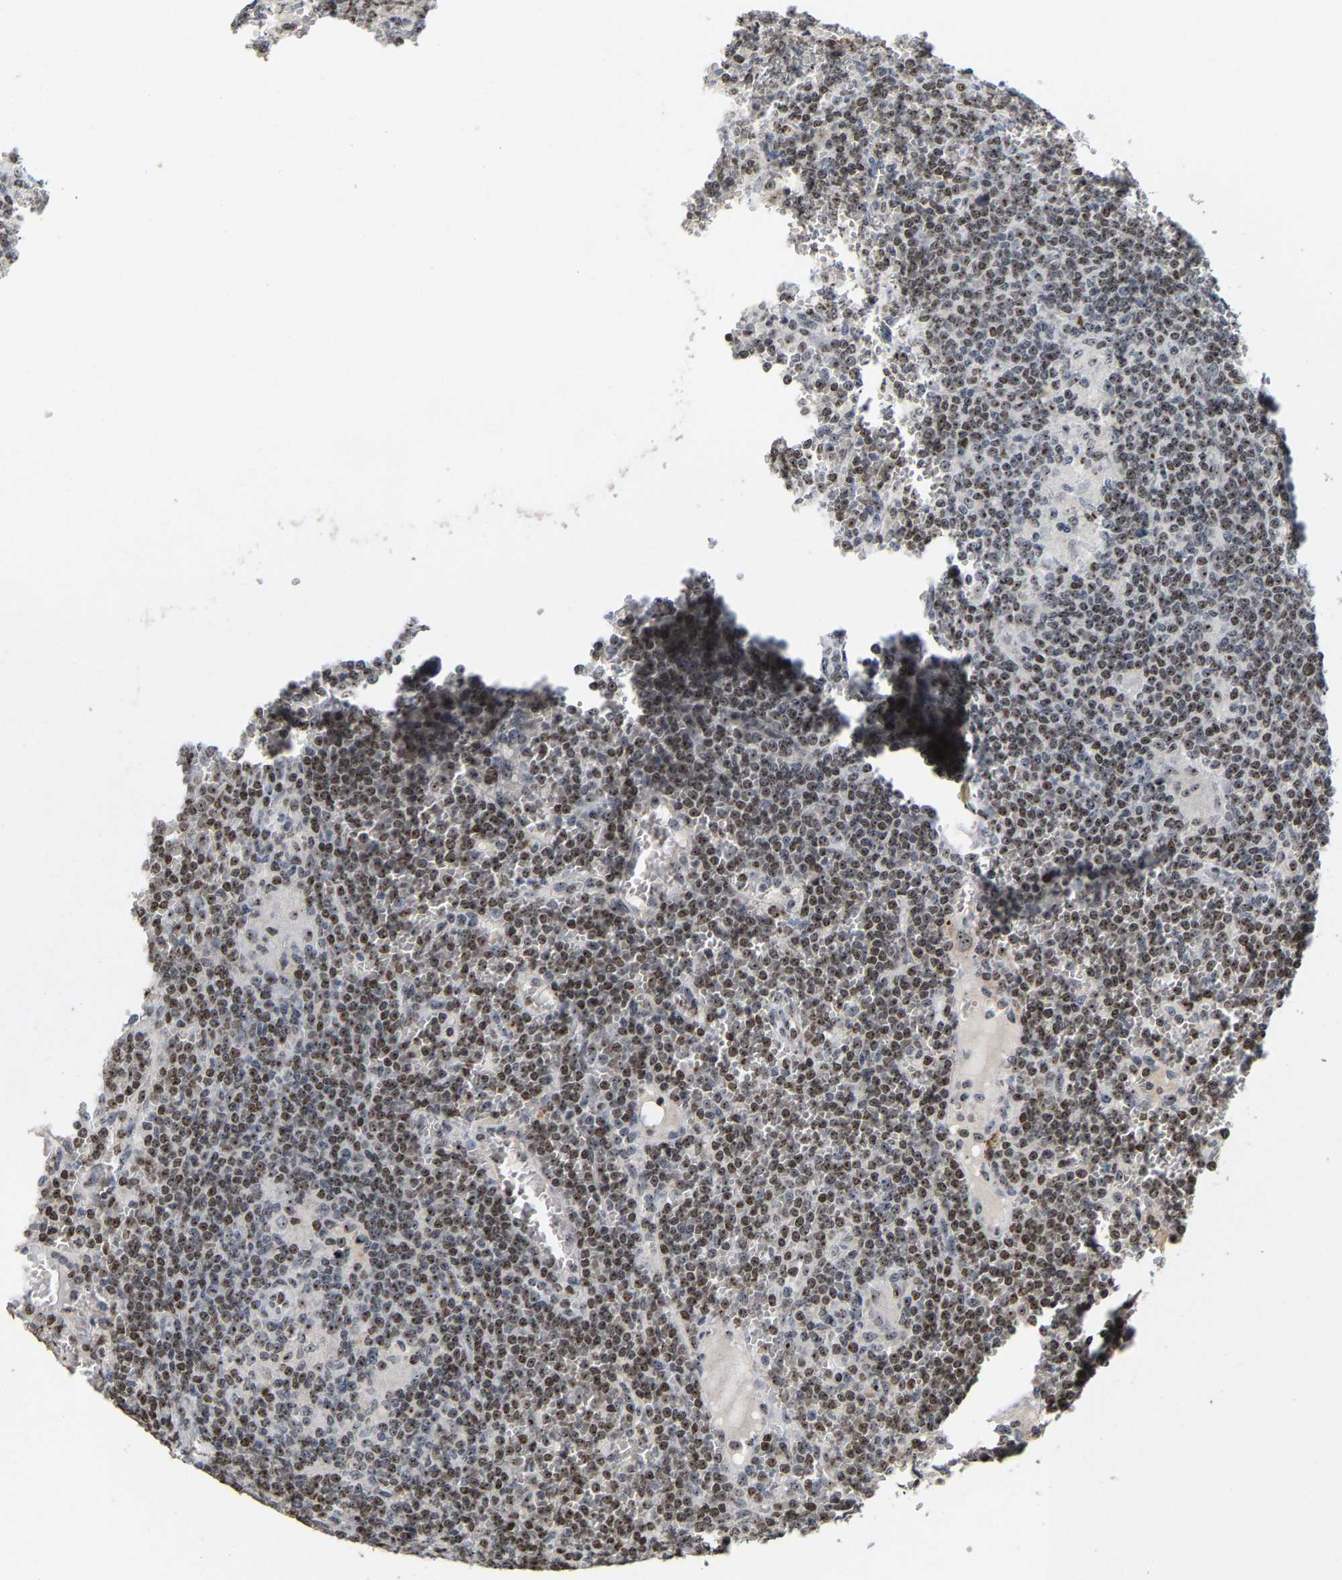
{"staining": {"intensity": "moderate", "quantity": ">75%", "location": "nuclear"}, "tissue": "lymphoma", "cell_type": "Tumor cells", "image_type": "cancer", "snomed": [{"axis": "morphology", "description": "Malignant lymphoma, non-Hodgkin's type, Low grade"}, {"axis": "topography", "description": "Spleen"}], "caption": "Lymphoma stained for a protein (brown) exhibits moderate nuclear positive staining in approximately >75% of tumor cells.", "gene": "NOP58", "patient": {"sex": "female", "age": 19}}